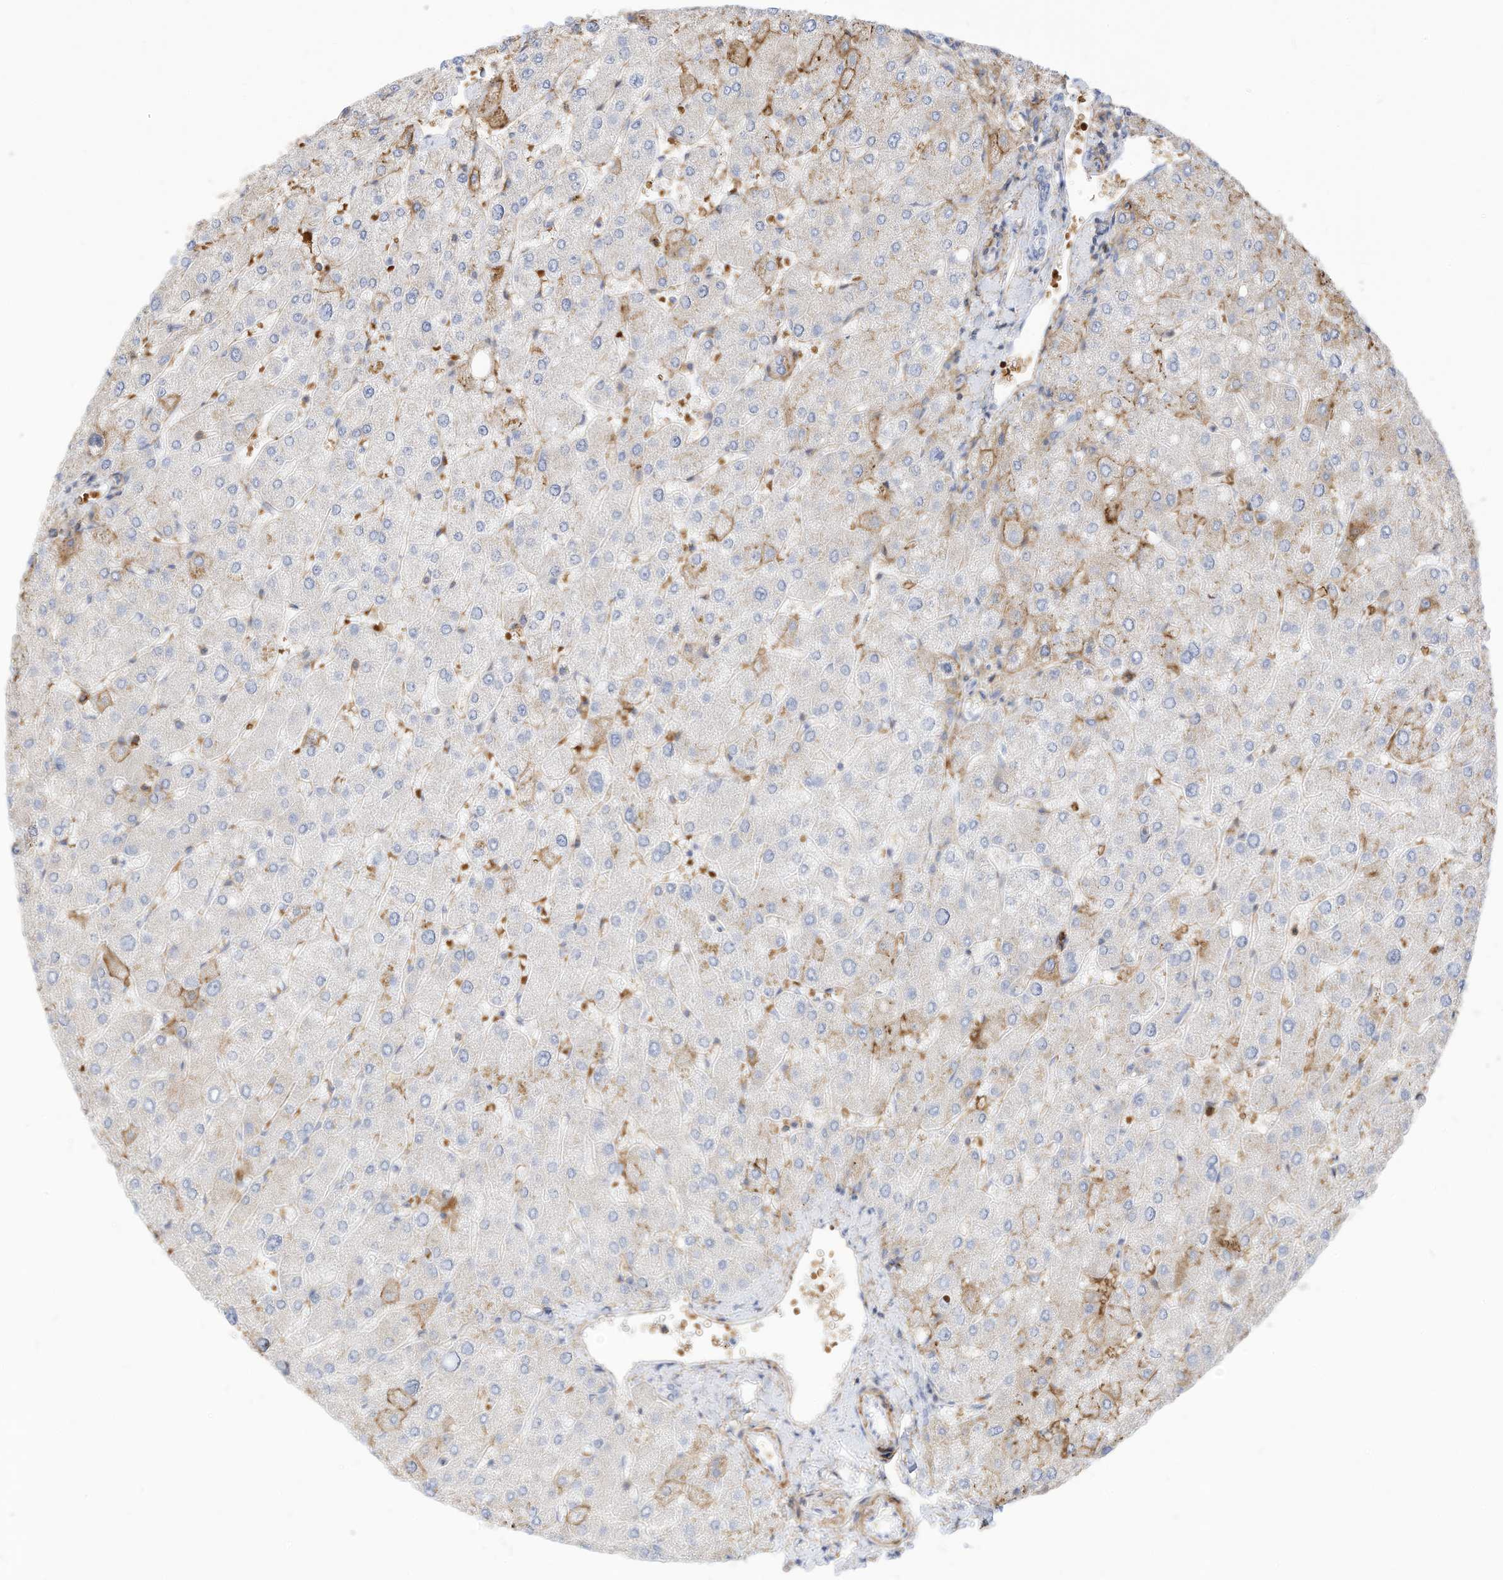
{"staining": {"intensity": "negative", "quantity": "none", "location": "none"}, "tissue": "liver", "cell_type": "Cholangiocytes", "image_type": "normal", "snomed": [{"axis": "morphology", "description": "Normal tissue, NOS"}, {"axis": "topography", "description": "Liver"}], "caption": "High power microscopy histopathology image of an immunohistochemistry (IHC) image of benign liver, revealing no significant staining in cholangiocytes. (Brightfield microscopy of DAB immunohistochemistry at high magnification).", "gene": "TXNDC9", "patient": {"sex": "male", "age": 55}}